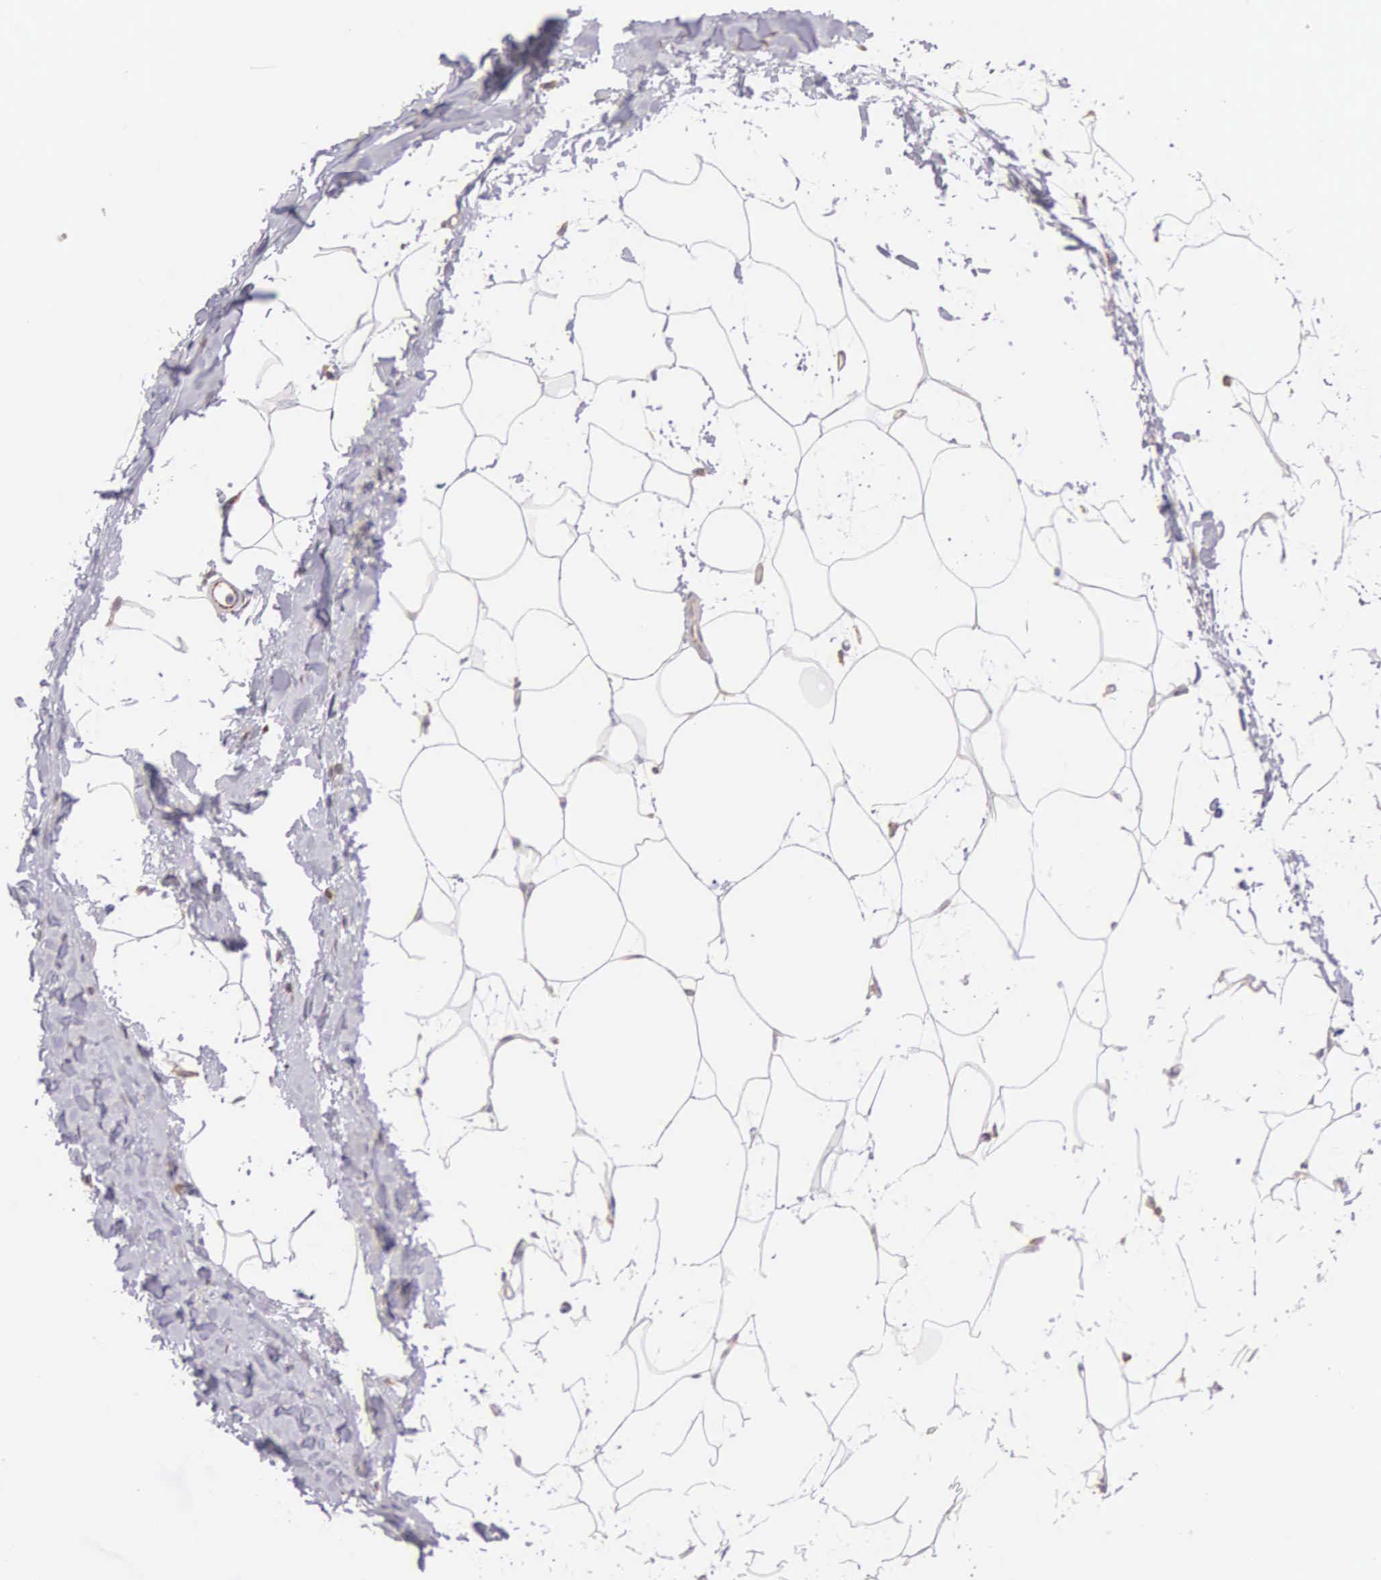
{"staining": {"intensity": "negative", "quantity": "none", "location": "none"}, "tissue": "adipose tissue", "cell_type": "Adipocytes", "image_type": "normal", "snomed": [{"axis": "morphology", "description": "Normal tissue, NOS"}, {"axis": "topography", "description": "Breast"}], "caption": "Adipocytes are negative for brown protein staining in normal adipose tissue. Nuclei are stained in blue.", "gene": "OSBPL3", "patient": {"sex": "female", "age": 45}}